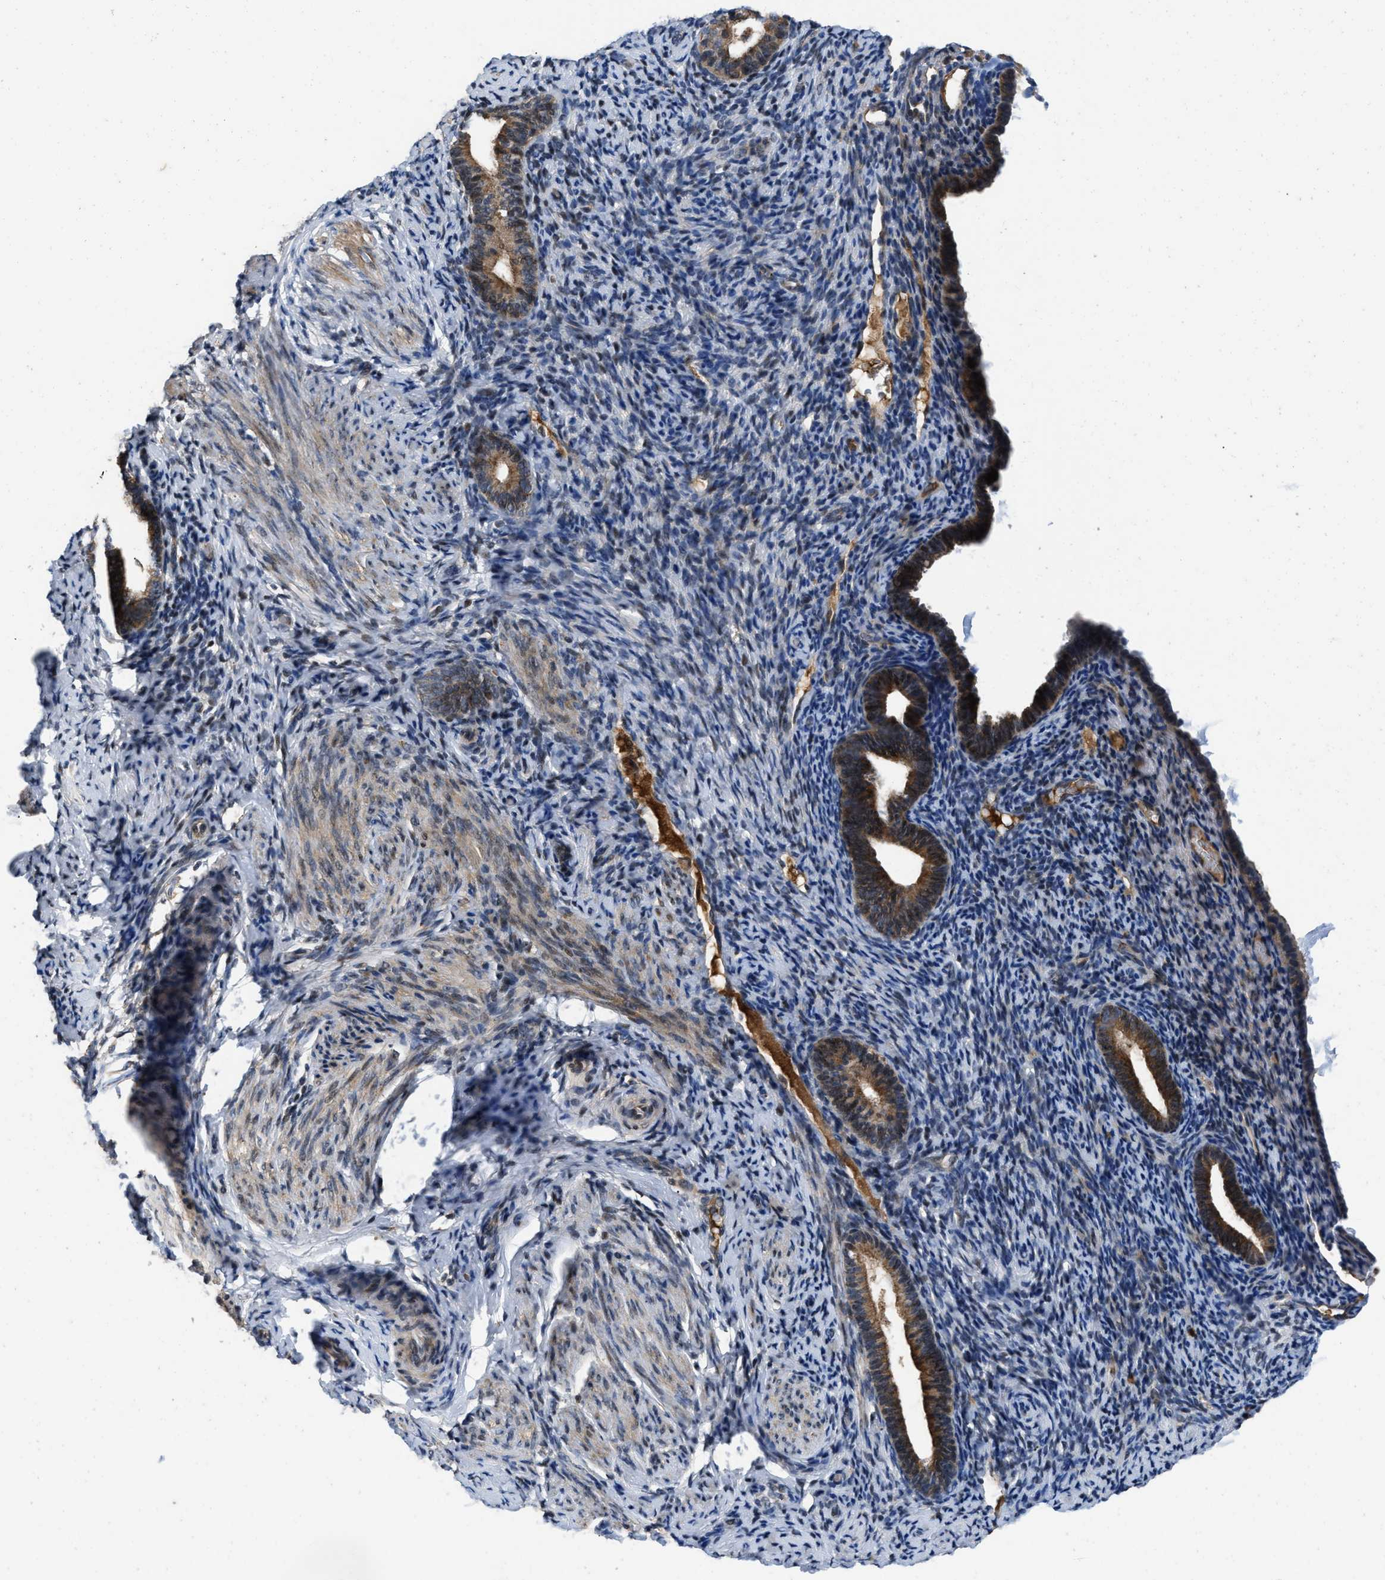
{"staining": {"intensity": "weak", "quantity": "25%-75%", "location": "cytoplasmic/membranous"}, "tissue": "endometrium", "cell_type": "Cells in endometrial stroma", "image_type": "normal", "snomed": [{"axis": "morphology", "description": "Normal tissue, NOS"}, {"axis": "topography", "description": "Endometrium"}], "caption": "Cells in endometrial stroma show low levels of weak cytoplasmic/membranous positivity in approximately 25%-75% of cells in unremarkable endometrium.", "gene": "PRDM14", "patient": {"sex": "female", "age": 51}}